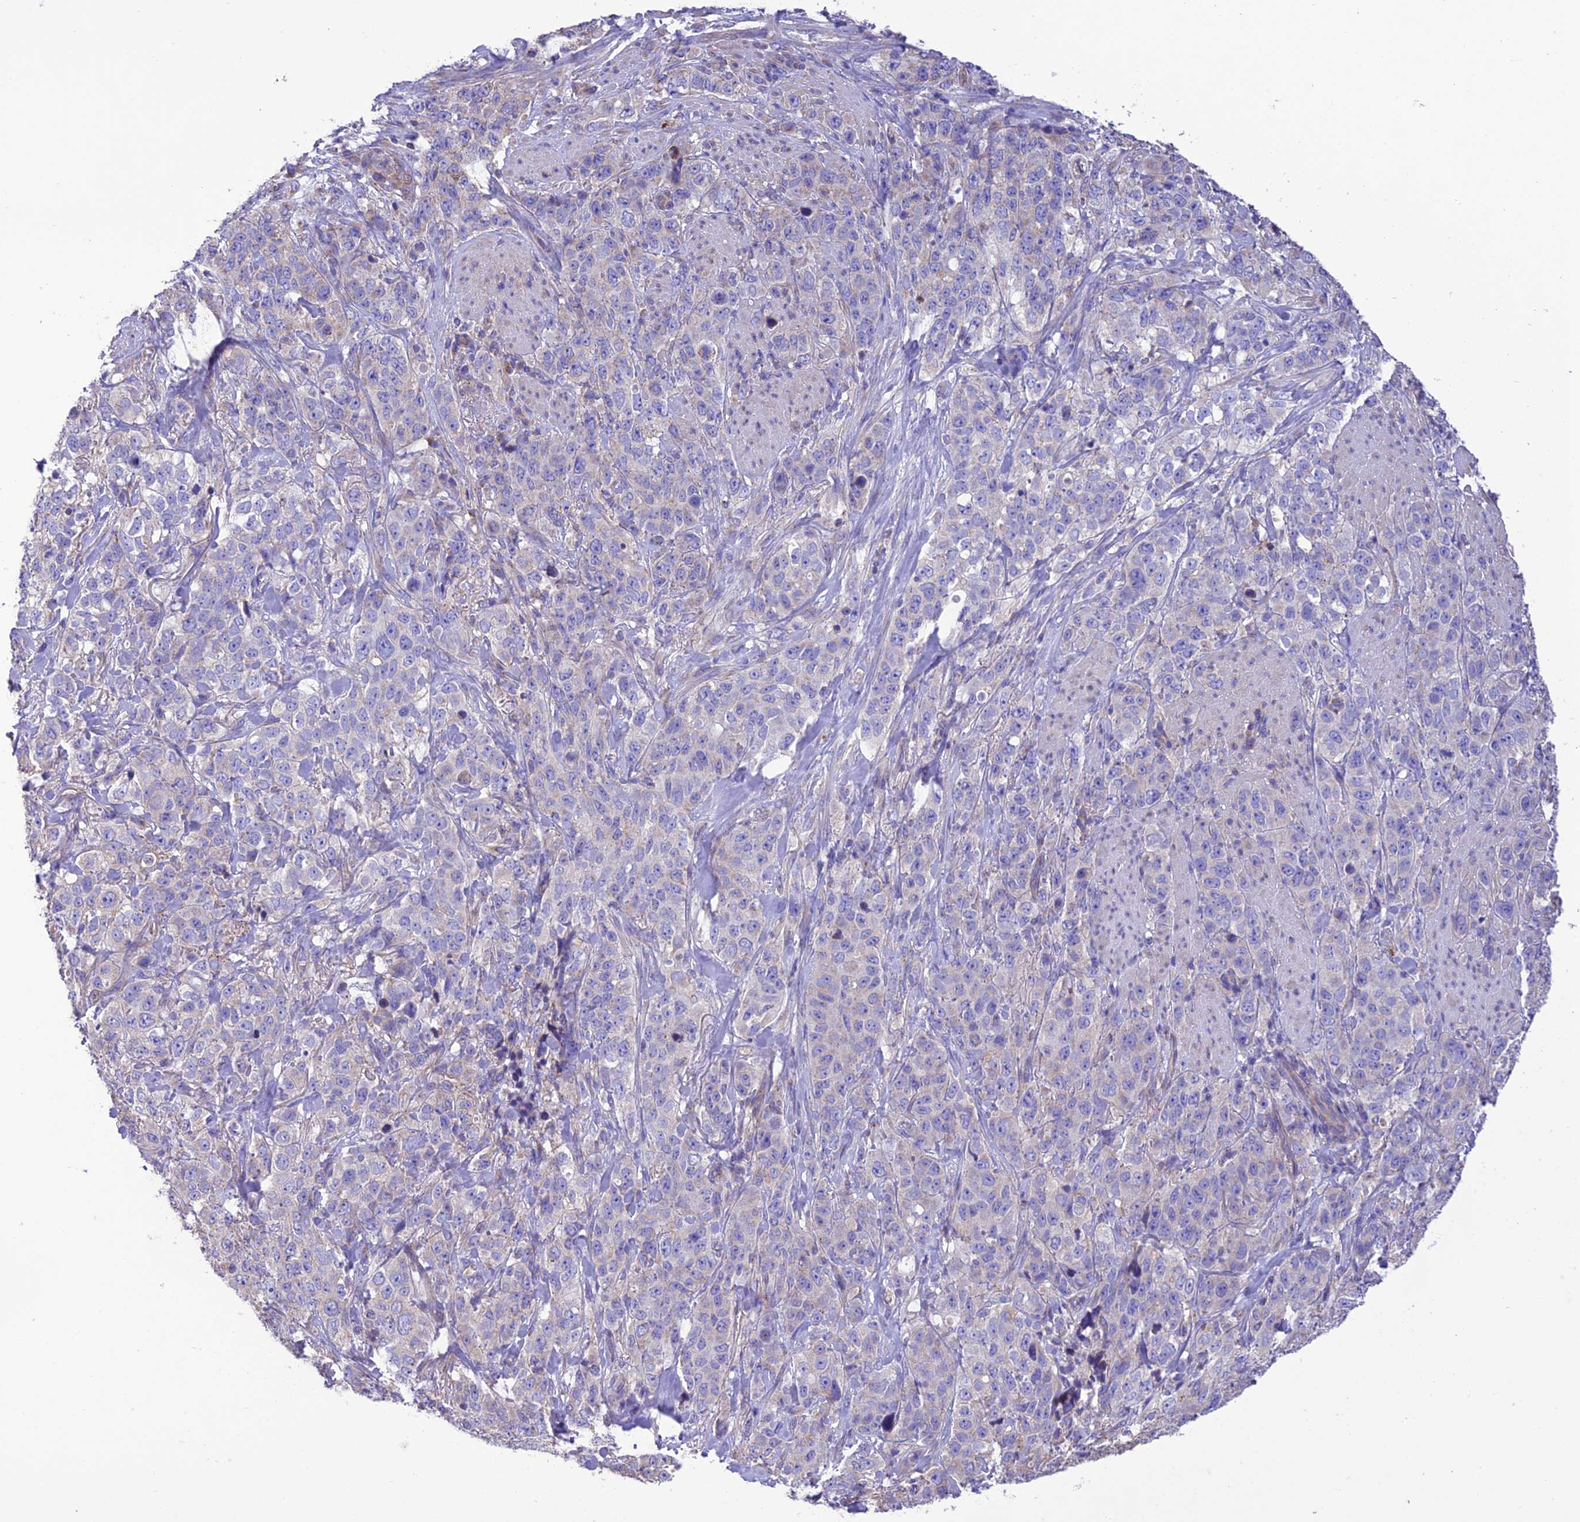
{"staining": {"intensity": "negative", "quantity": "none", "location": "none"}, "tissue": "stomach cancer", "cell_type": "Tumor cells", "image_type": "cancer", "snomed": [{"axis": "morphology", "description": "Adenocarcinoma, NOS"}, {"axis": "topography", "description": "Stomach"}], "caption": "Immunohistochemistry (IHC) micrograph of neoplastic tissue: stomach cancer stained with DAB demonstrates no significant protein positivity in tumor cells.", "gene": "MAP3K12", "patient": {"sex": "male", "age": 48}}